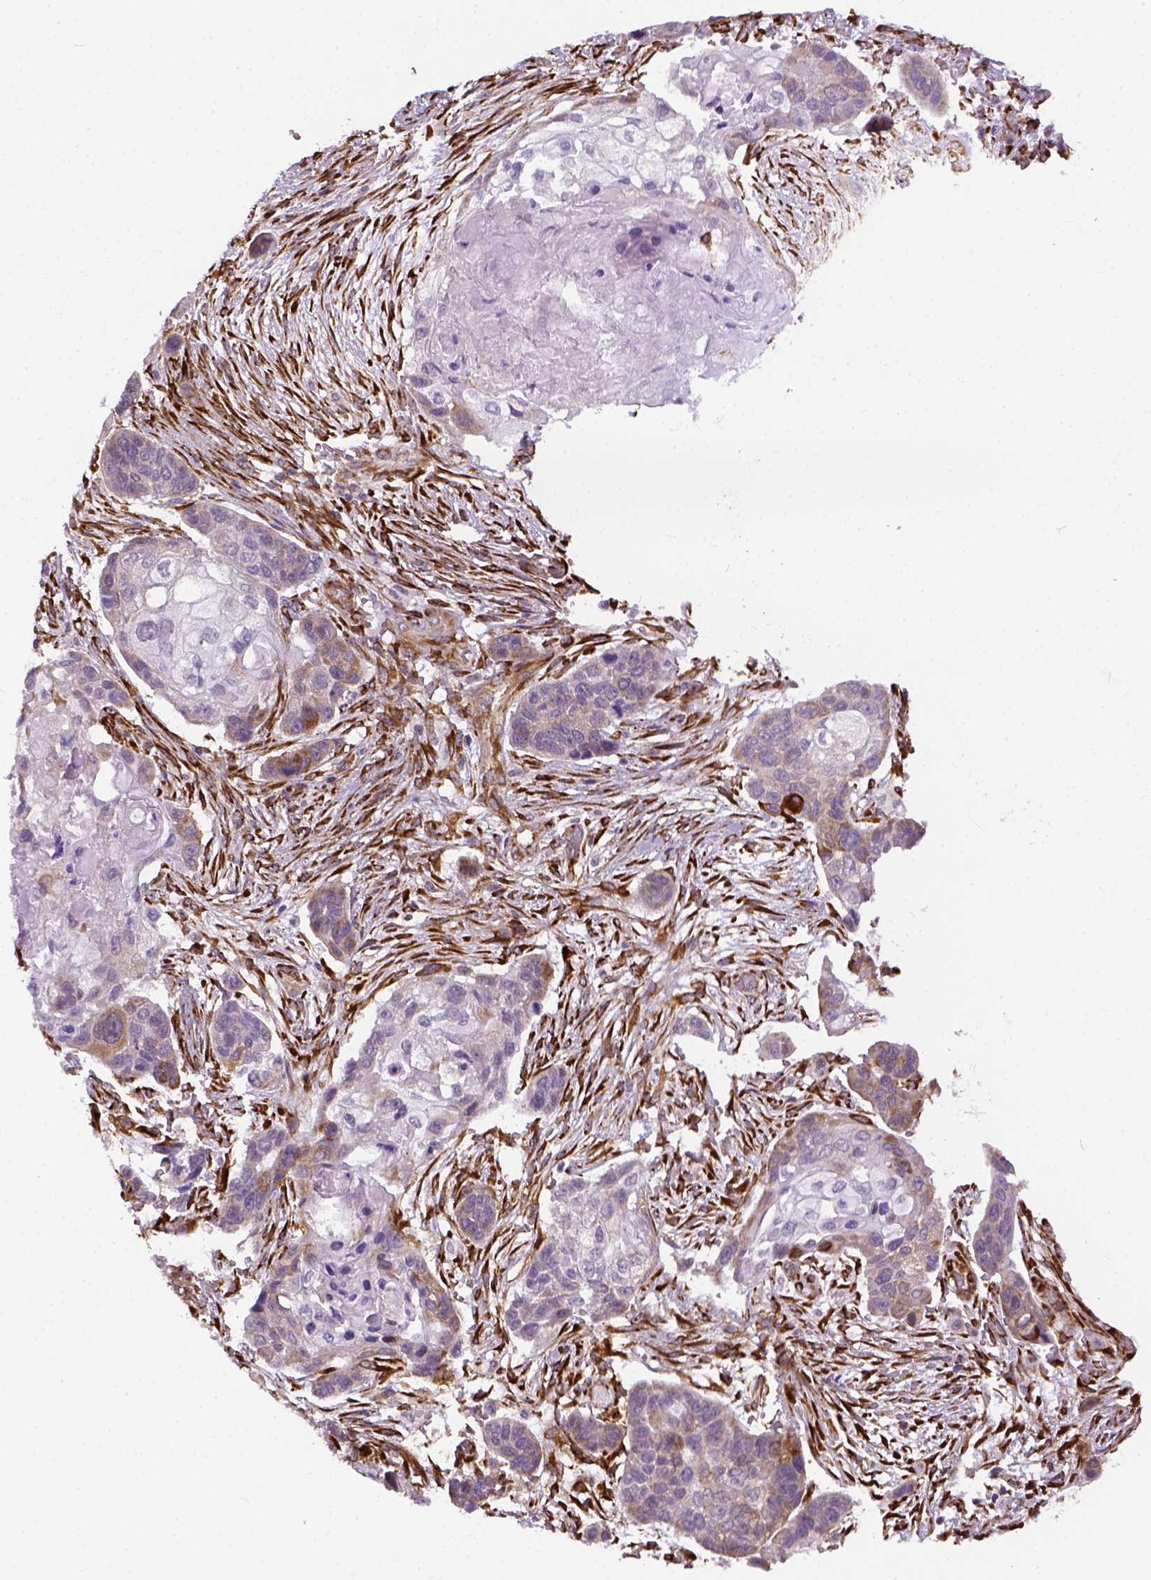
{"staining": {"intensity": "moderate", "quantity": "<25%", "location": "cytoplasmic/membranous"}, "tissue": "lung cancer", "cell_type": "Tumor cells", "image_type": "cancer", "snomed": [{"axis": "morphology", "description": "Squamous cell carcinoma, NOS"}, {"axis": "topography", "description": "Lung"}], "caption": "Protein analysis of squamous cell carcinoma (lung) tissue demonstrates moderate cytoplasmic/membranous staining in approximately <25% of tumor cells.", "gene": "KAZN", "patient": {"sex": "male", "age": 69}}